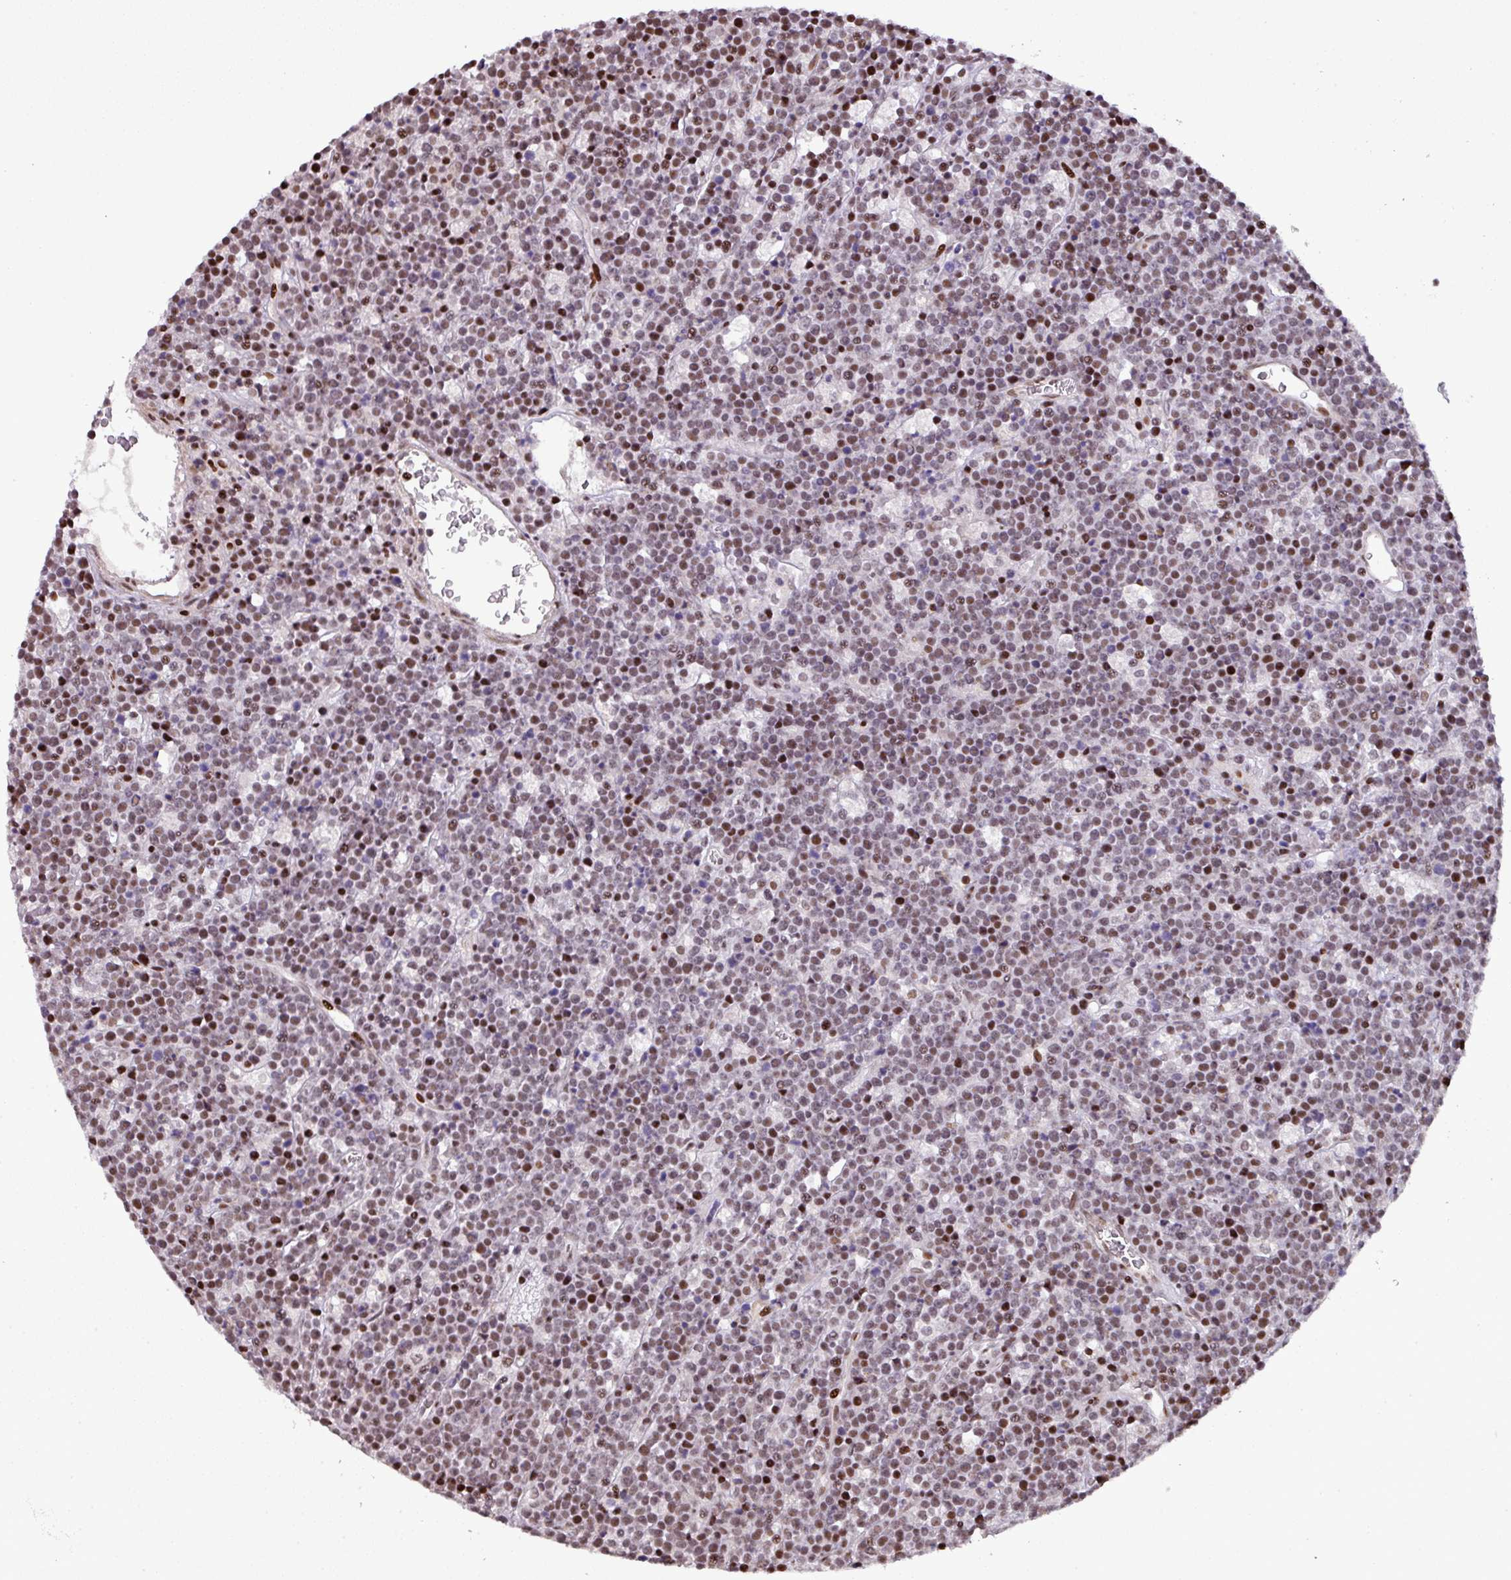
{"staining": {"intensity": "strong", "quantity": "25%-75%", "location": "nuclear"}, "tissue": "lymphoma", "cell_type": "Tumor cells", "image_type": "cancer", "snomed": [{"axis": "morphology", "description": "Malignant lymphoma, non-Hodgkin's type, High grade"}, {"axis": "topography", "description": "Ovary"}], "caption": "About 25%-75% of tumor cells in human malignant lymphoma, non-Hodgkin's type (high-grade) display strong nuclear protein expression as visualized by brown immunohistochemical staining.", "gene": "MYSM1", "patient": {"sex": "female", "age": 56}}